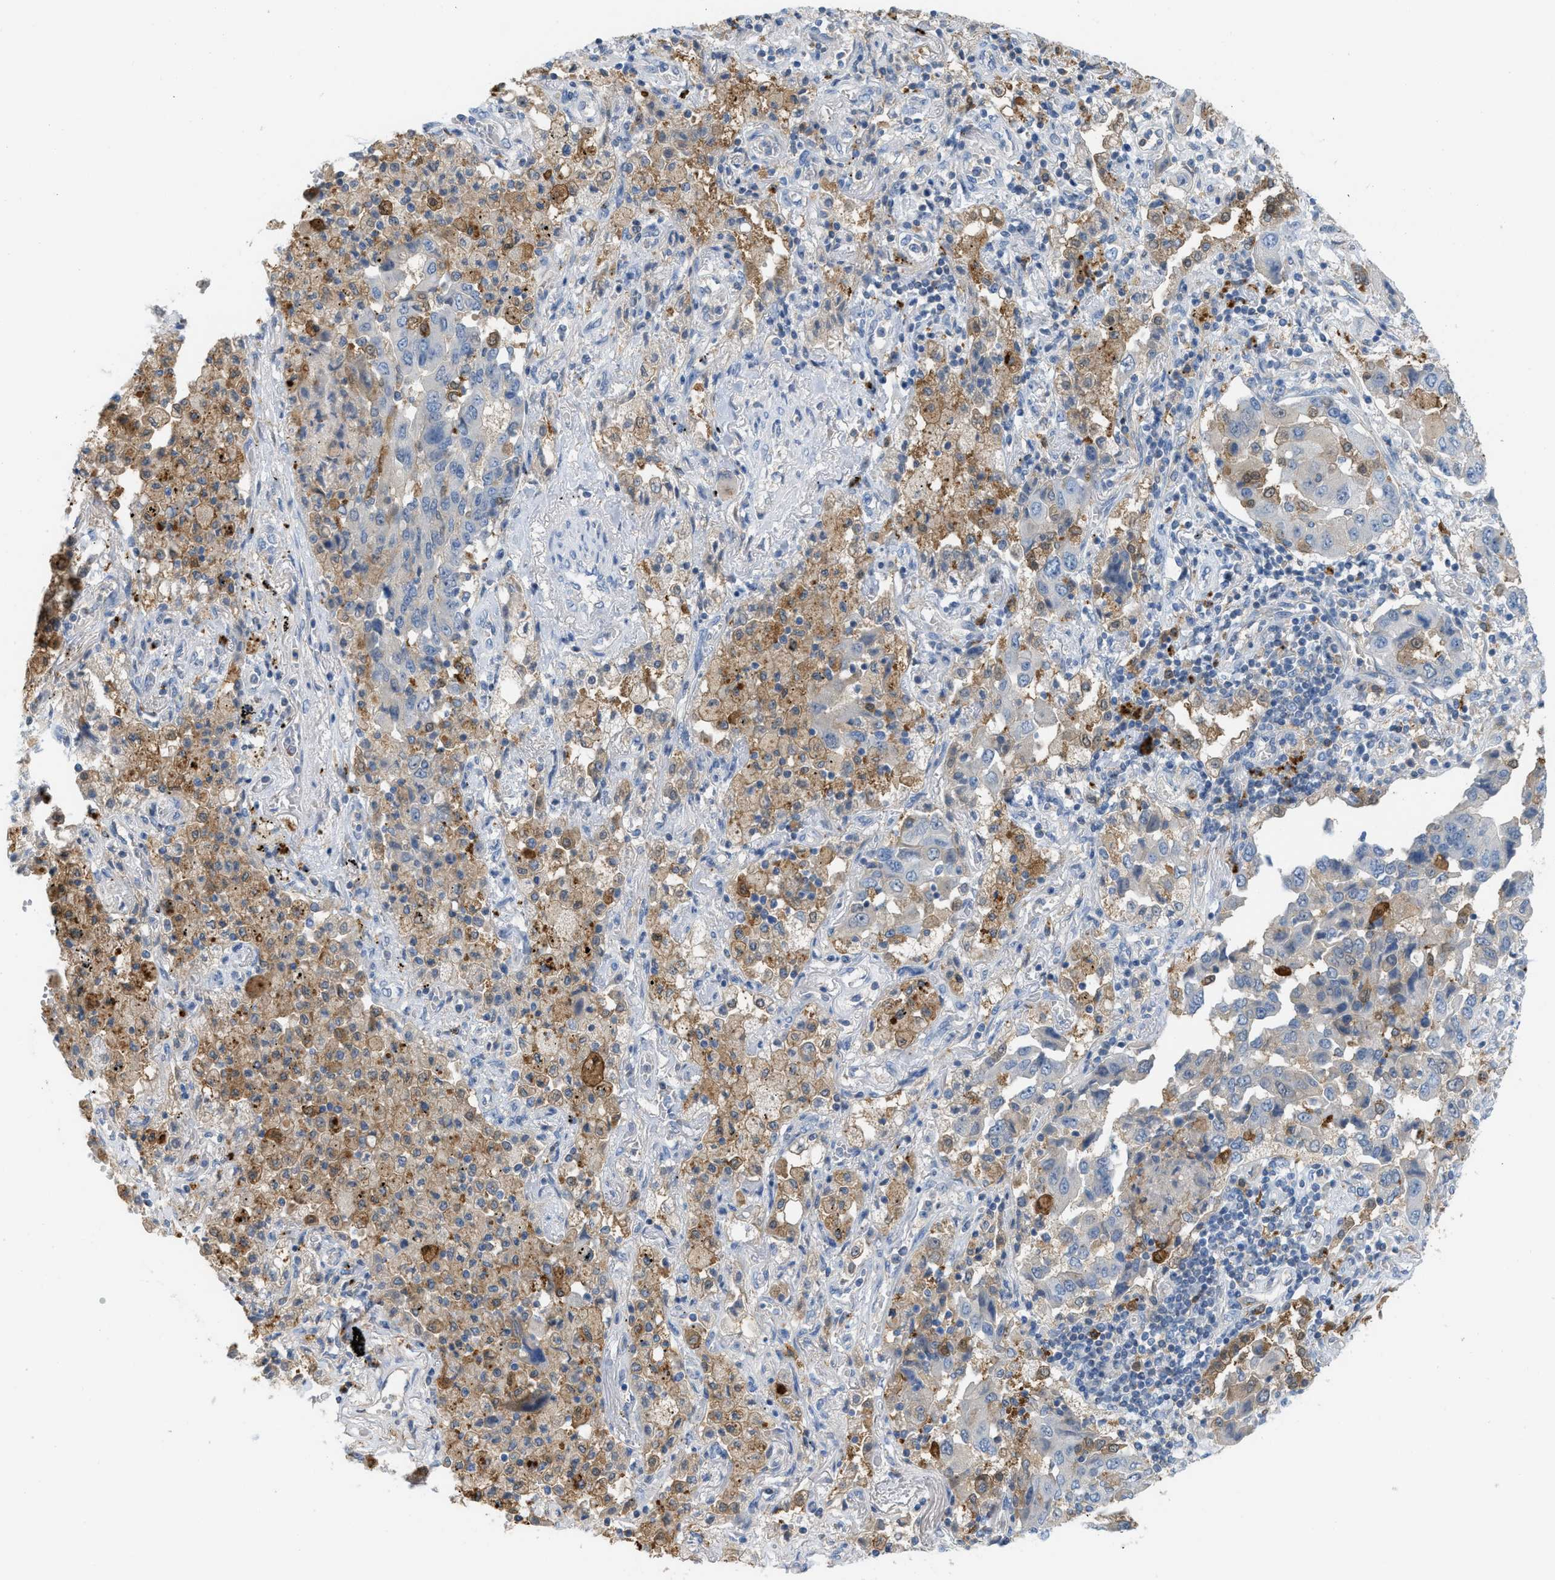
{"staining": {"intensity": "weak", "quantity": "25%-75%", "location": "cytoplasmic/membranous"}, "tissue": "lung cancer", "cell_type": "Tumor cells", "image_type": "cancer", "snomed": [{"axis": "morphology", "description": "Adenocarcinoma, NOS"}, {"axis": "topography", "description": "Lung"}], "caption": "An immunohistochemistry (IHC) histopathology image of tumor tissue is shown. Protein staining in brown shows weak cytoplasmic/membranous positivity in lung cancer (adenocarcinoma) within tumor cells.", "gene": "CSTB", "patient": {"sex": "female", "age": 65}}